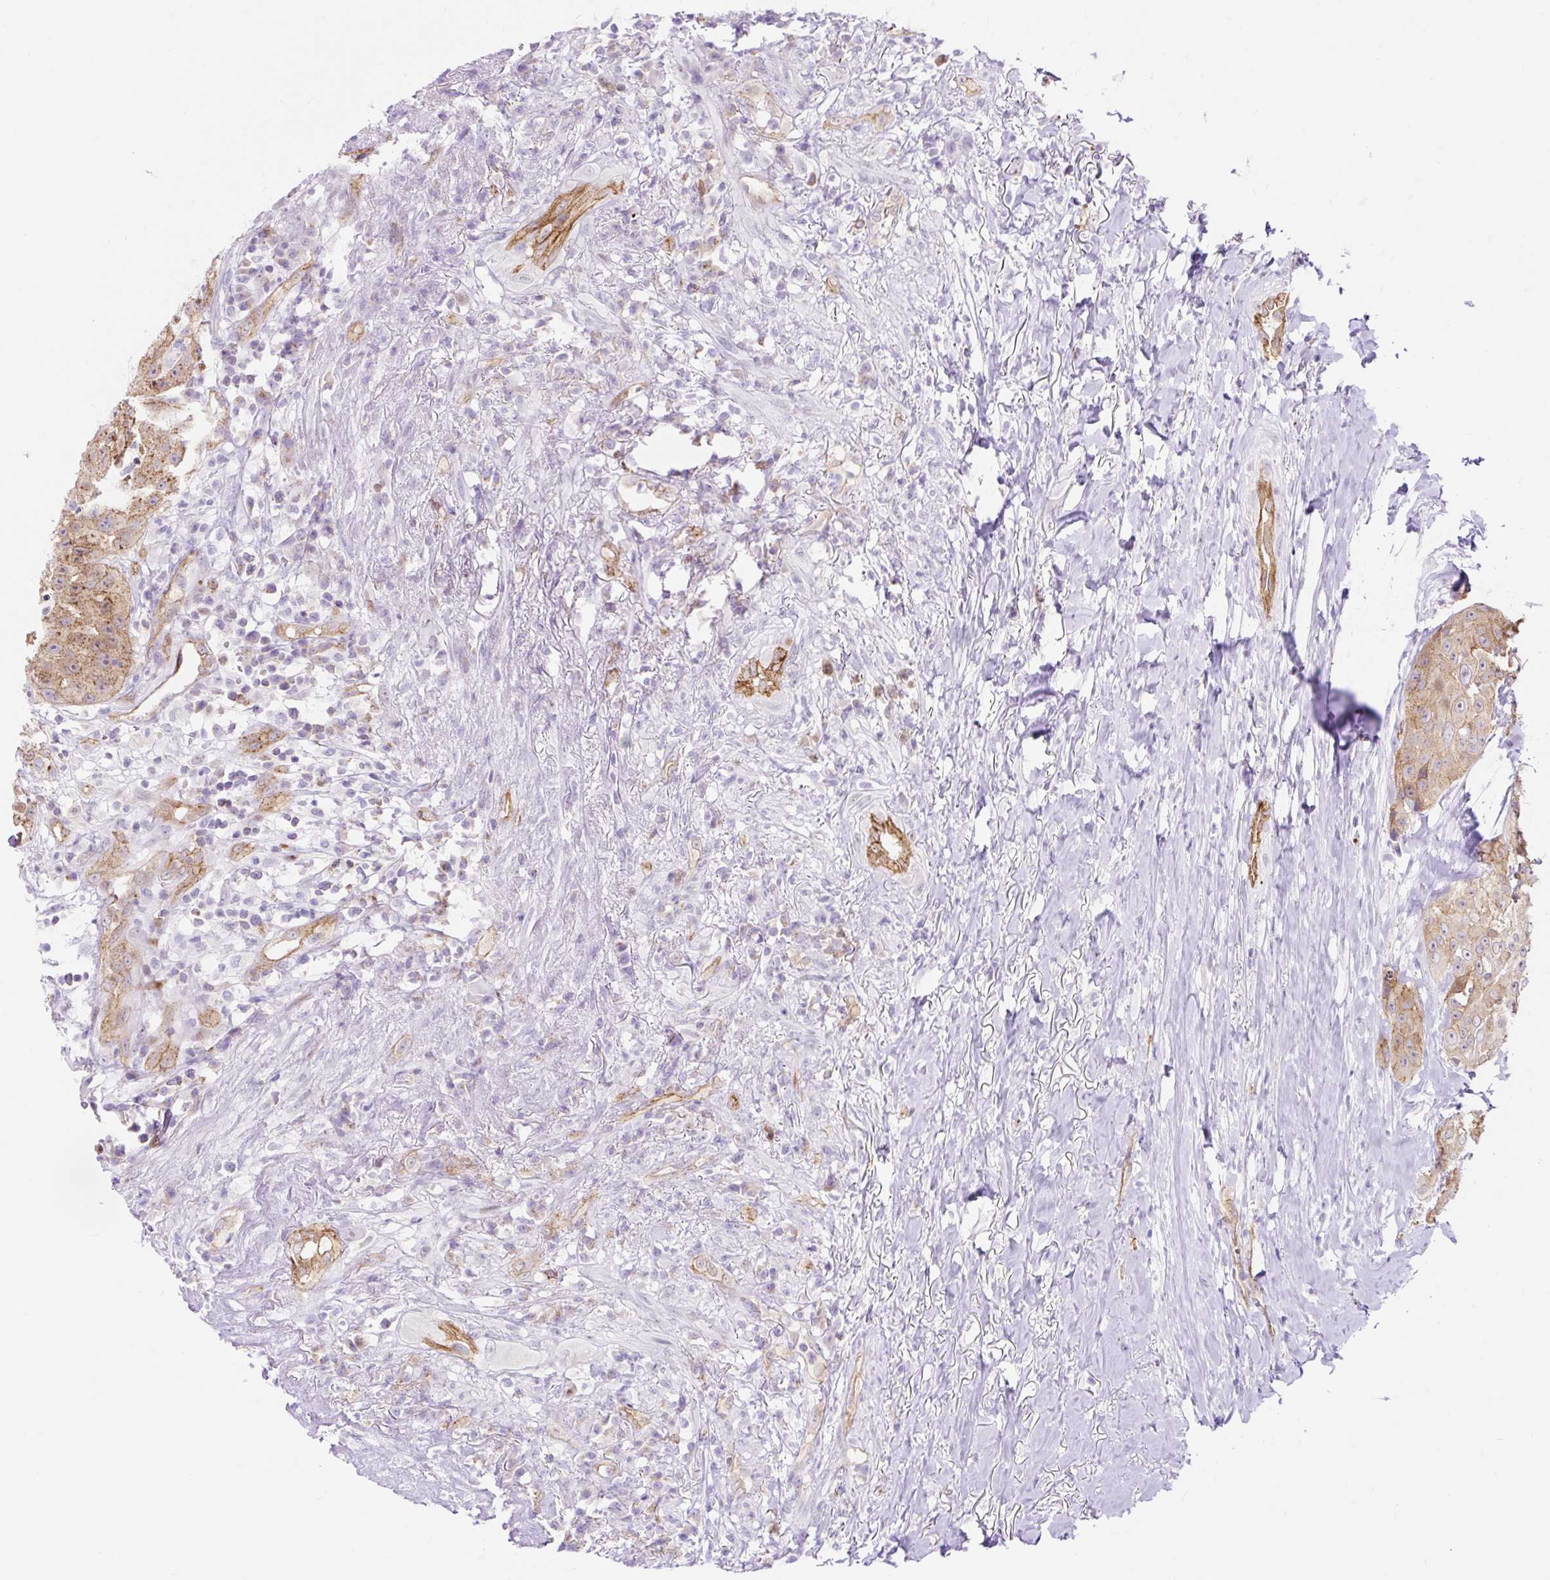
{"staining": {"intensity": "moderate", "quantity": "25%-75%", "location": "cytoplasmic/membranous"}, "tissue": "head and neck cancer", "cell_type": "Tumor cells", "image_type": "cancer", "snomed": [{"axis": "morphology", "description": "Squamous cell carcinoma, NOS"}, {"axis": "topography", "description": "Head-Neck"}], "caption": "Immunohistochemistry (IHC) image of neoplastic tissue: head and neck squamous cell carcinoma stained using immunohistochemistry (IHC) displays medium levels of moderate protein expression localized specifically in the cytoplasmic/membranous of tumor cells, appearing as a cytoplasmic/membranous brown color.", "gene": "HIP1R", "patient": {"sex": "male", "age": 83}}